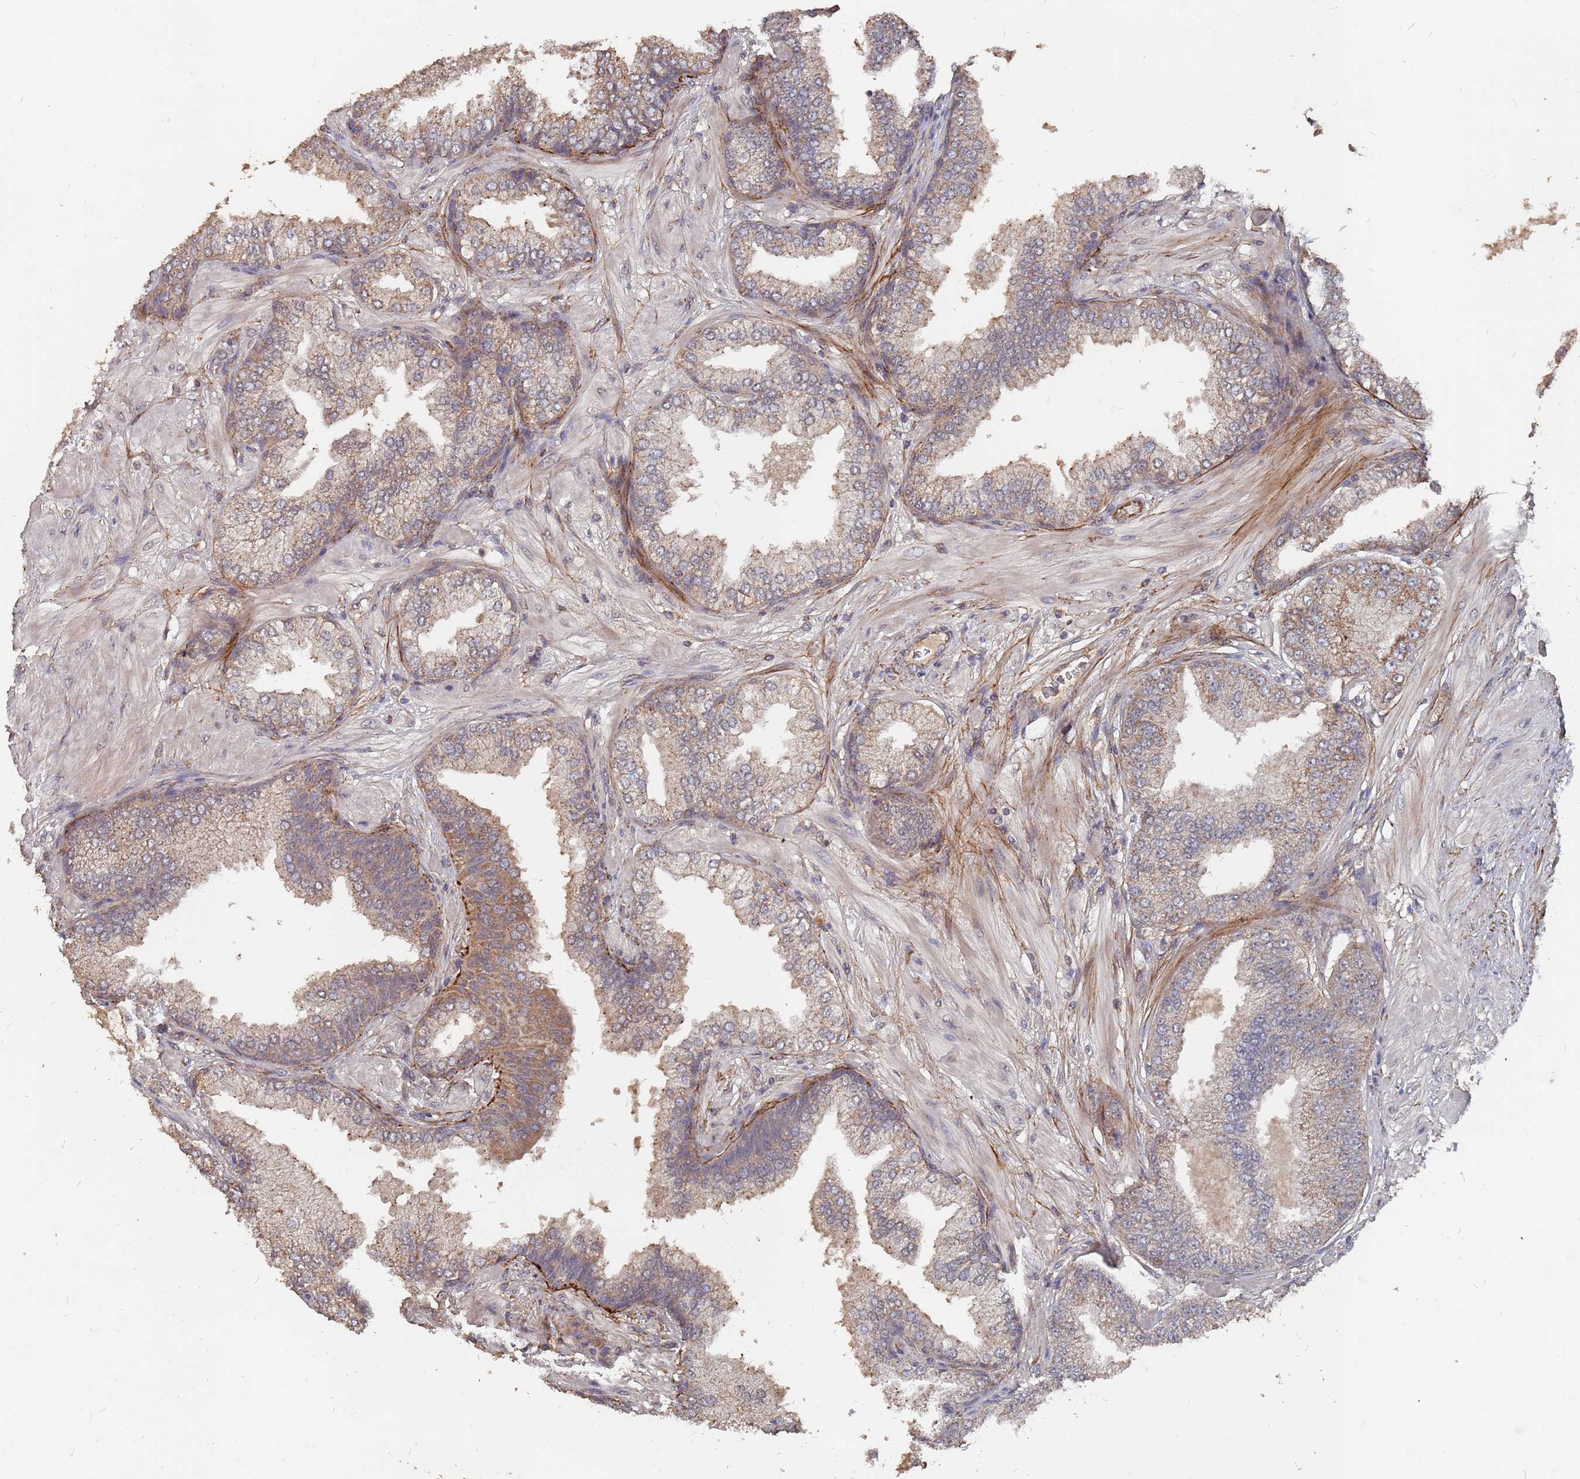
{"staining": {"intensity": "moderate", "quantity": "<25%", "location": "cytoplasmic/membranous"}, "tissue": "prostate cancer", "cell_type": "Tumor cells", "image_type": "cancer", "snomed": [{"axis": "morphology", "description": "Adenocarcinoma, Low grade"}, {"axis": "topography", "description": "Prostate"}], "caption": "A low amount of moderate cytoplasmic/membranous staining is appreciated in about <25% of tumor cells in low-grade adenocarcinoma (prostate) tissue.", "gene": "PRORP", "patient": {"sex": "male", "age": 55}}